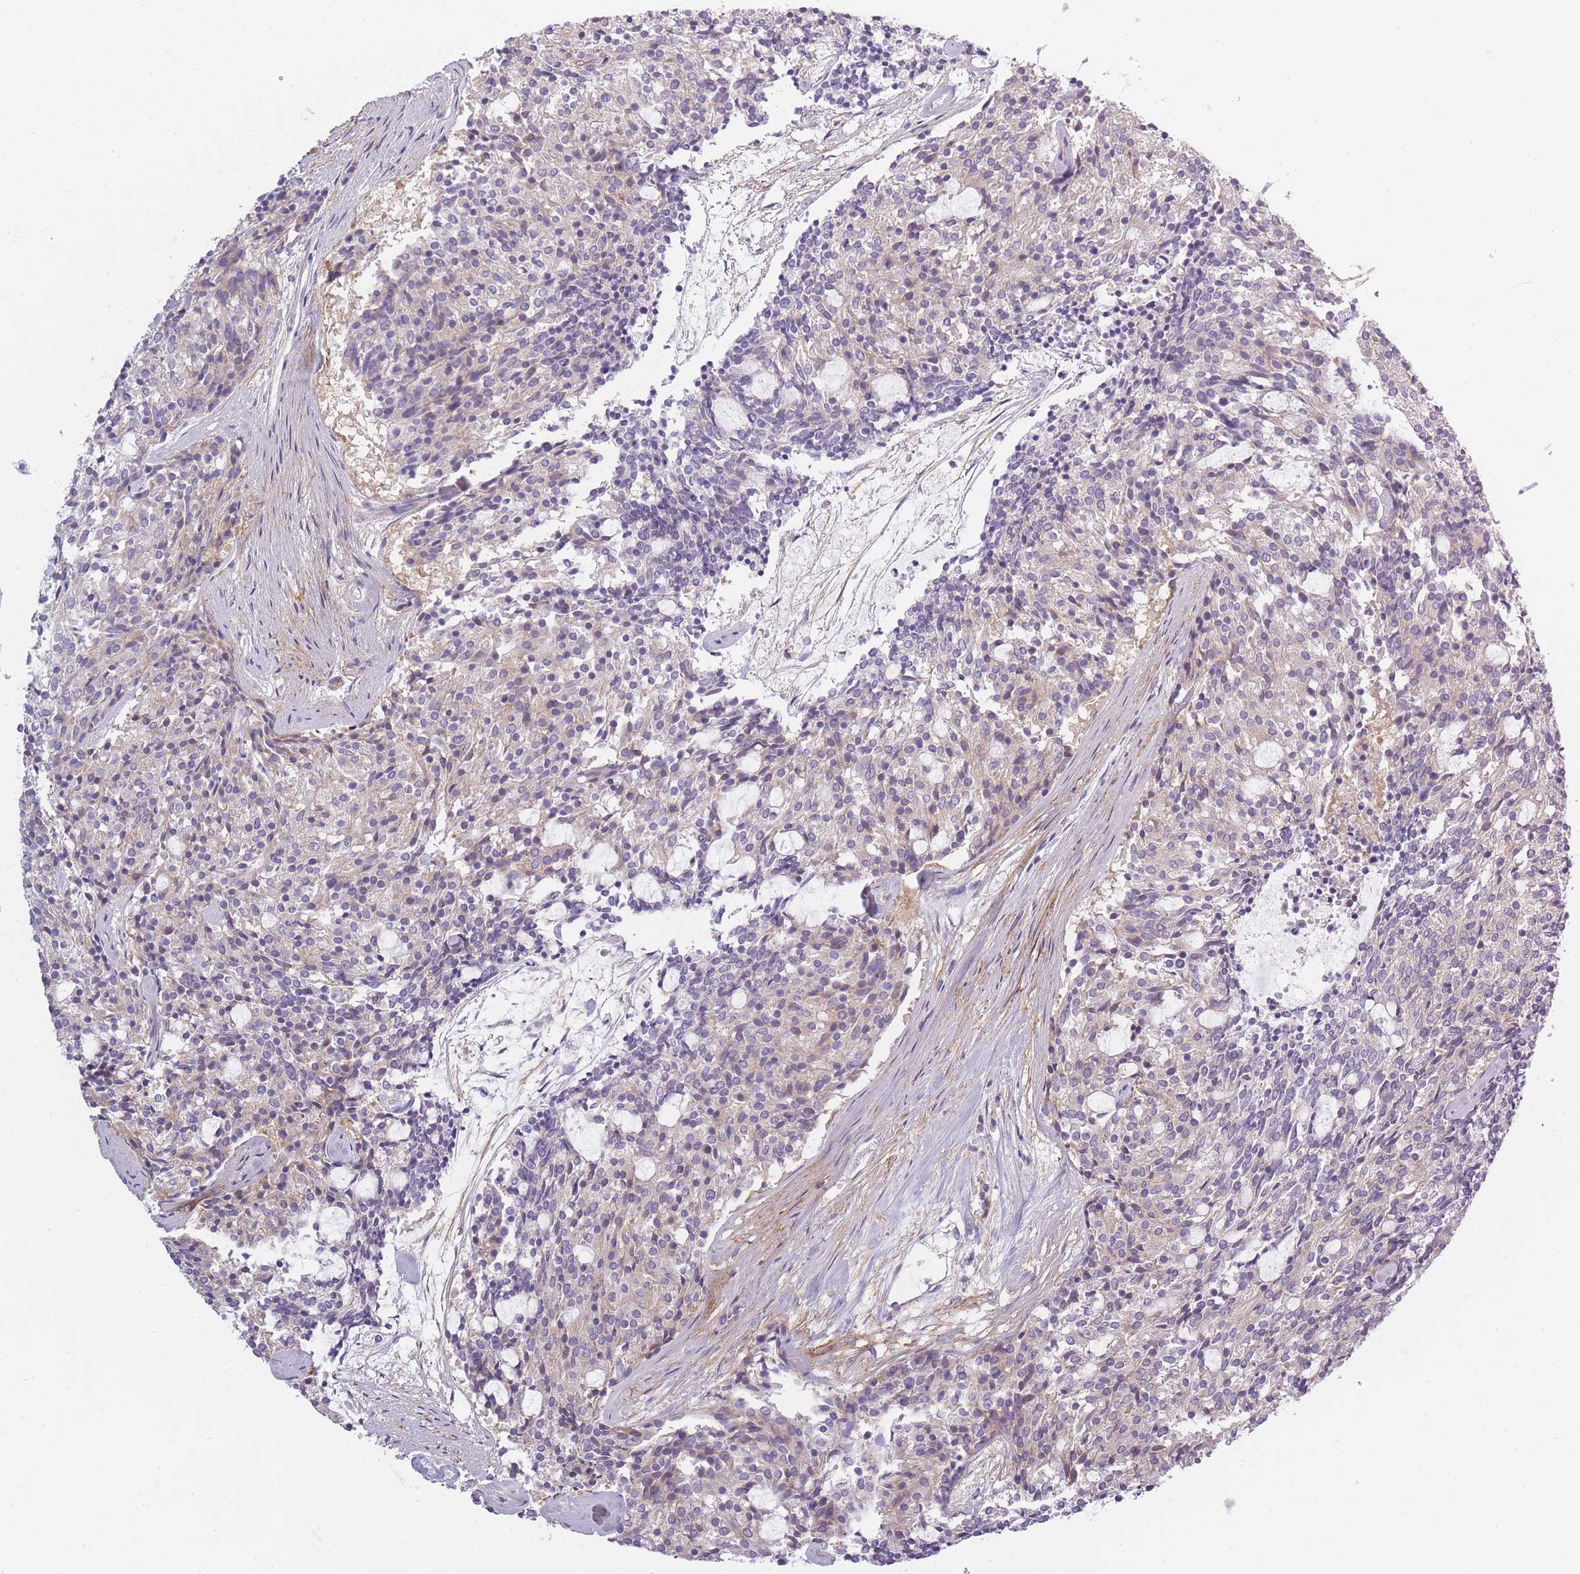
{"staining": {"intensity": "weak", "quantity": "<25%", "location": "cytoplasmic/membranous"}, "tissue": "carcinoid", "cell_type": "Tumor cells", "image_type": "cancer", "snomed": [{"axis": "morphology", "description": "Carcinoid, malignant, NOS"}, {"axis": "topography", "description": "Pancreas"}], "caption": "Carcinoid stained for a protein using immunohistochemistry (IHC) exhibits no expression tumor cells.", "gene": "AP3M2", "patient": {"sex": "female", "age": 54}}